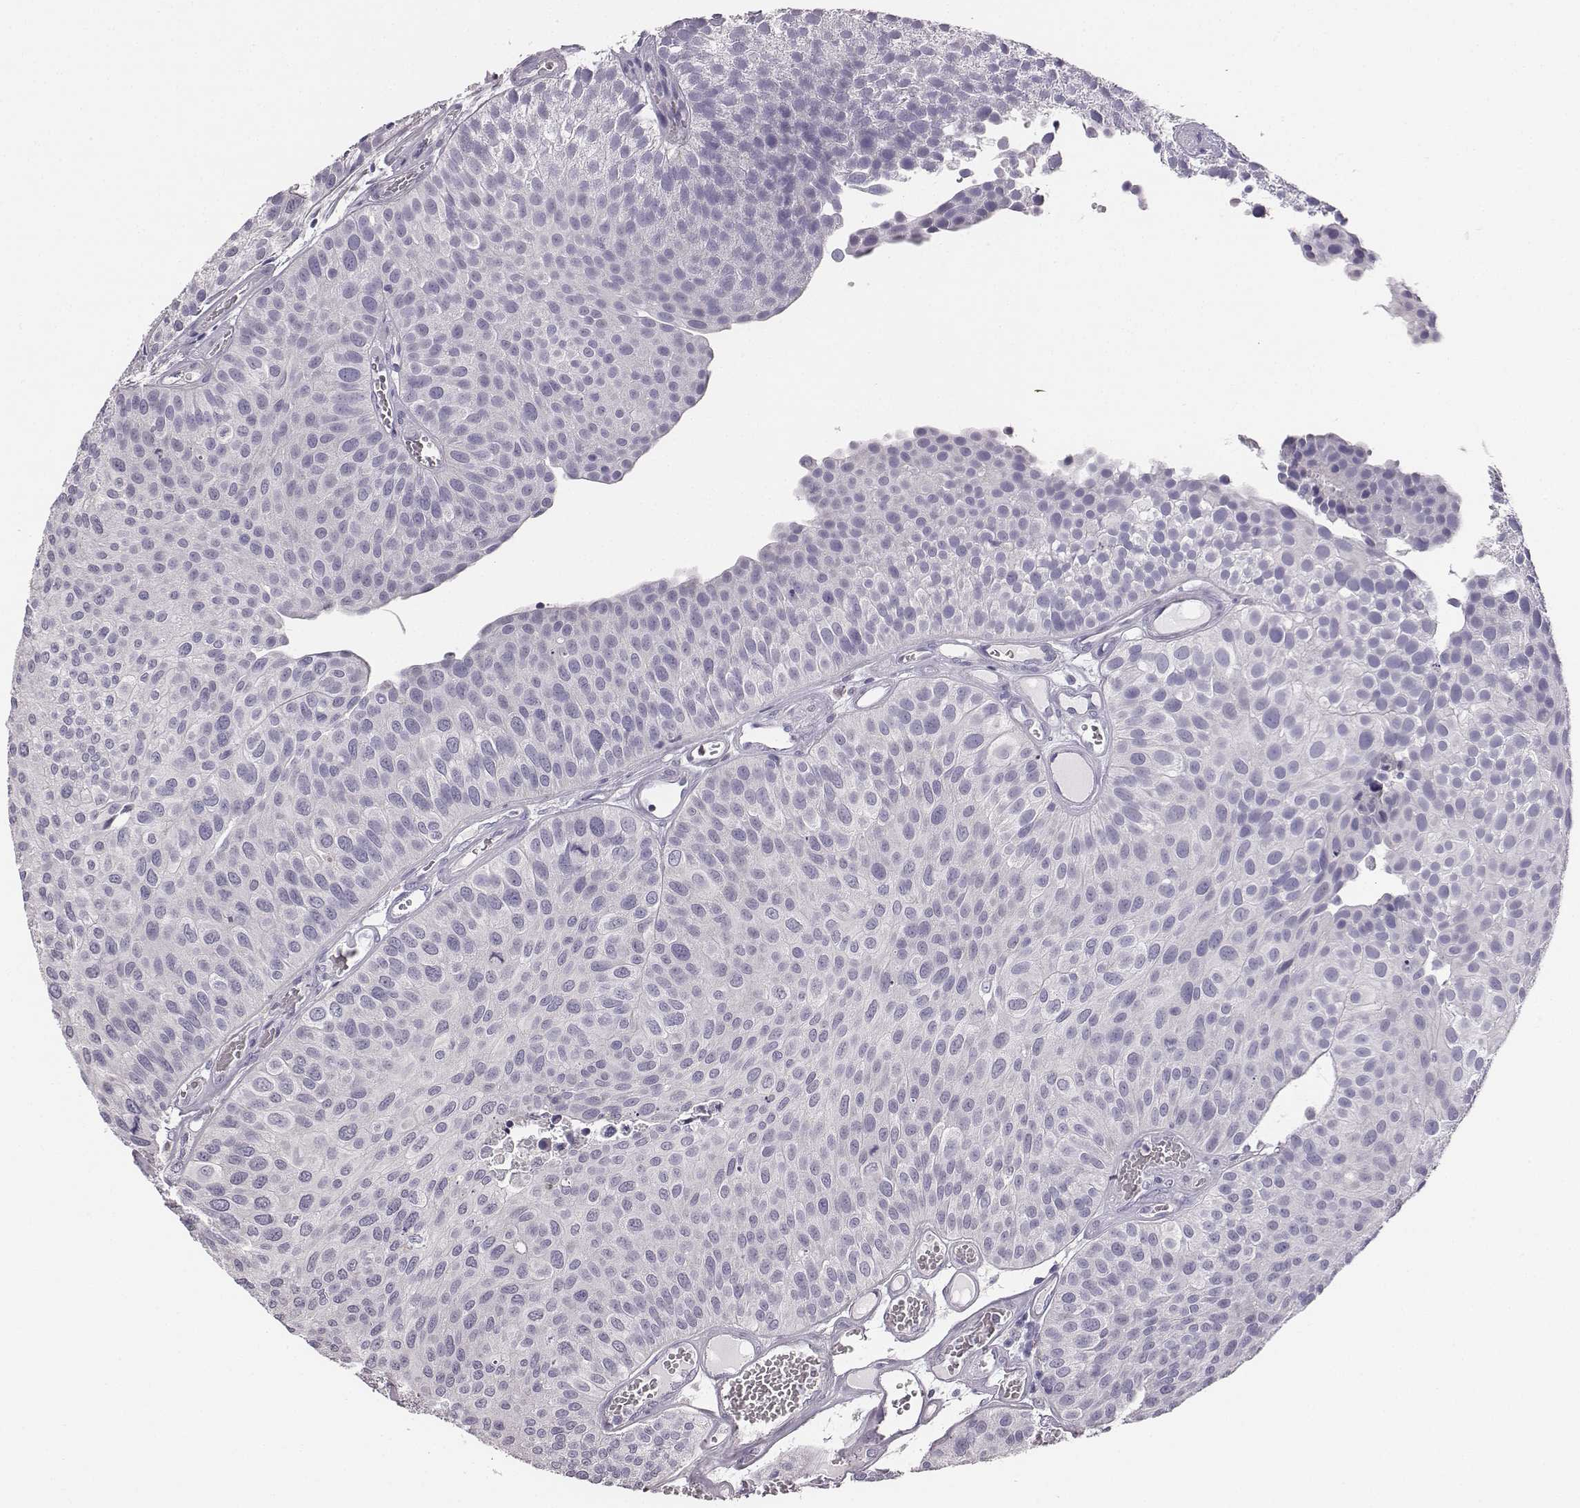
{"staining": {"intensity": "negative", "quantity": "none", "location": "none"}, "tissue": "urothelial cancer", "cell_type": "Tumor cells", "image_type": "cancer", "snomed": [{"axis": "morphology", "description": "Urothelial carcinoma, Low grade"}, {"axis": "topography", "description": "Urinary bladder"}], "caption": "This is an immunohistochemistry micrograph of urothelial cancer. There is no positivity in tumor cells.", "gene": "ADAM7", "patient": {"sex": "female", "age": 87}}